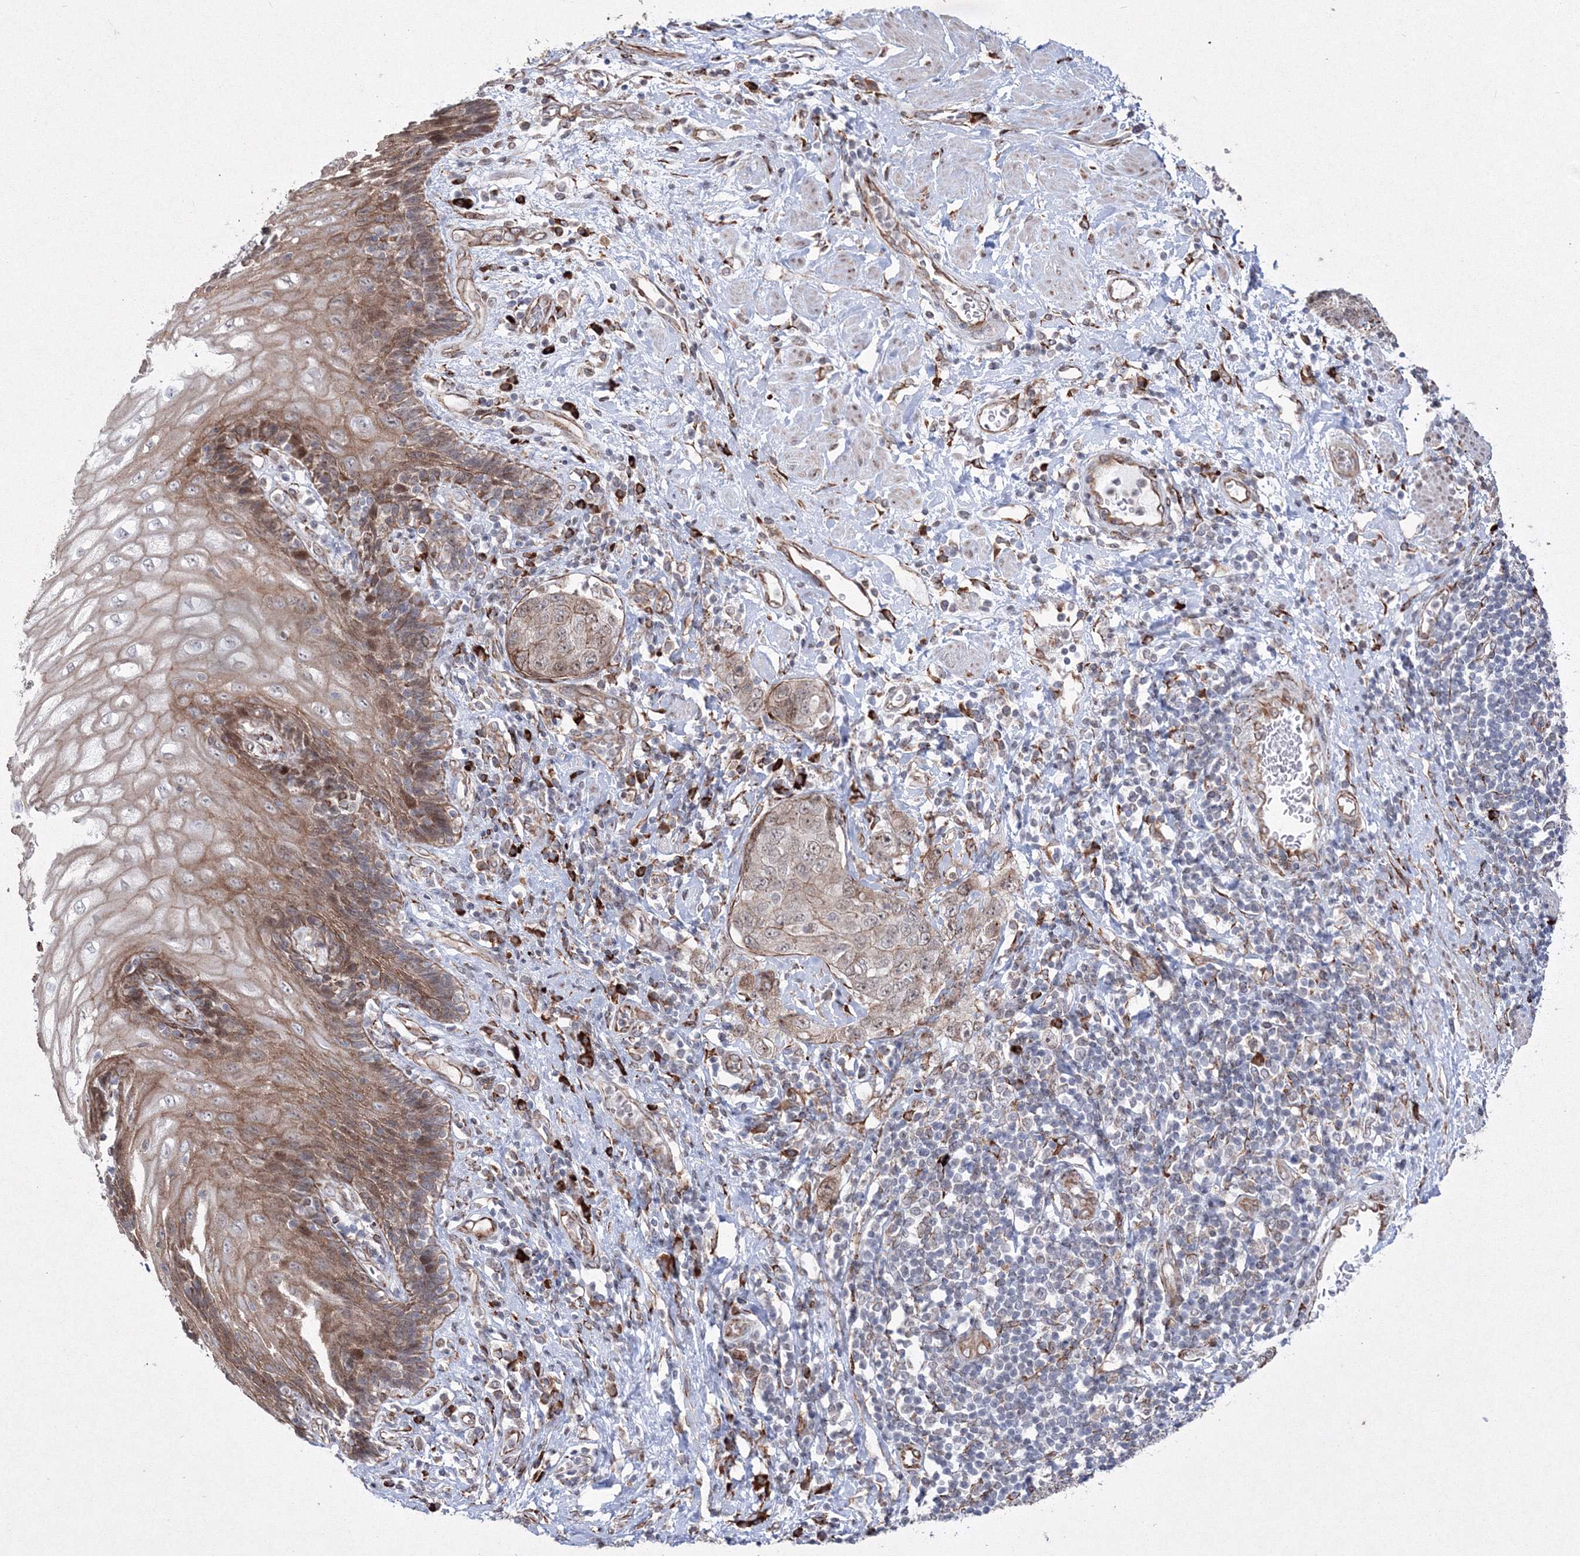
{"staining": {"intensity": "weak", "quantity": "25%-75%", "location": "cytoplasmic/membranous"}, "tissue": "stomach cancer", "cell_type": "Tumor cells", "image_type": "cancer", "snomed": [{"axis": "morphology", "description": "Adenocarcinoma, NOS"}, {"axis": "topography", "description": "Stomach"}], "caption": "Stomach adenocarcinoma was stained to show a protein in brown. There is low levels of weak cytoplasmic/membranous positivity in approximately 25%-75% of tumor cells.", "gene": "EFCAB12", "patient": {"sex": "male", "age": 48}}